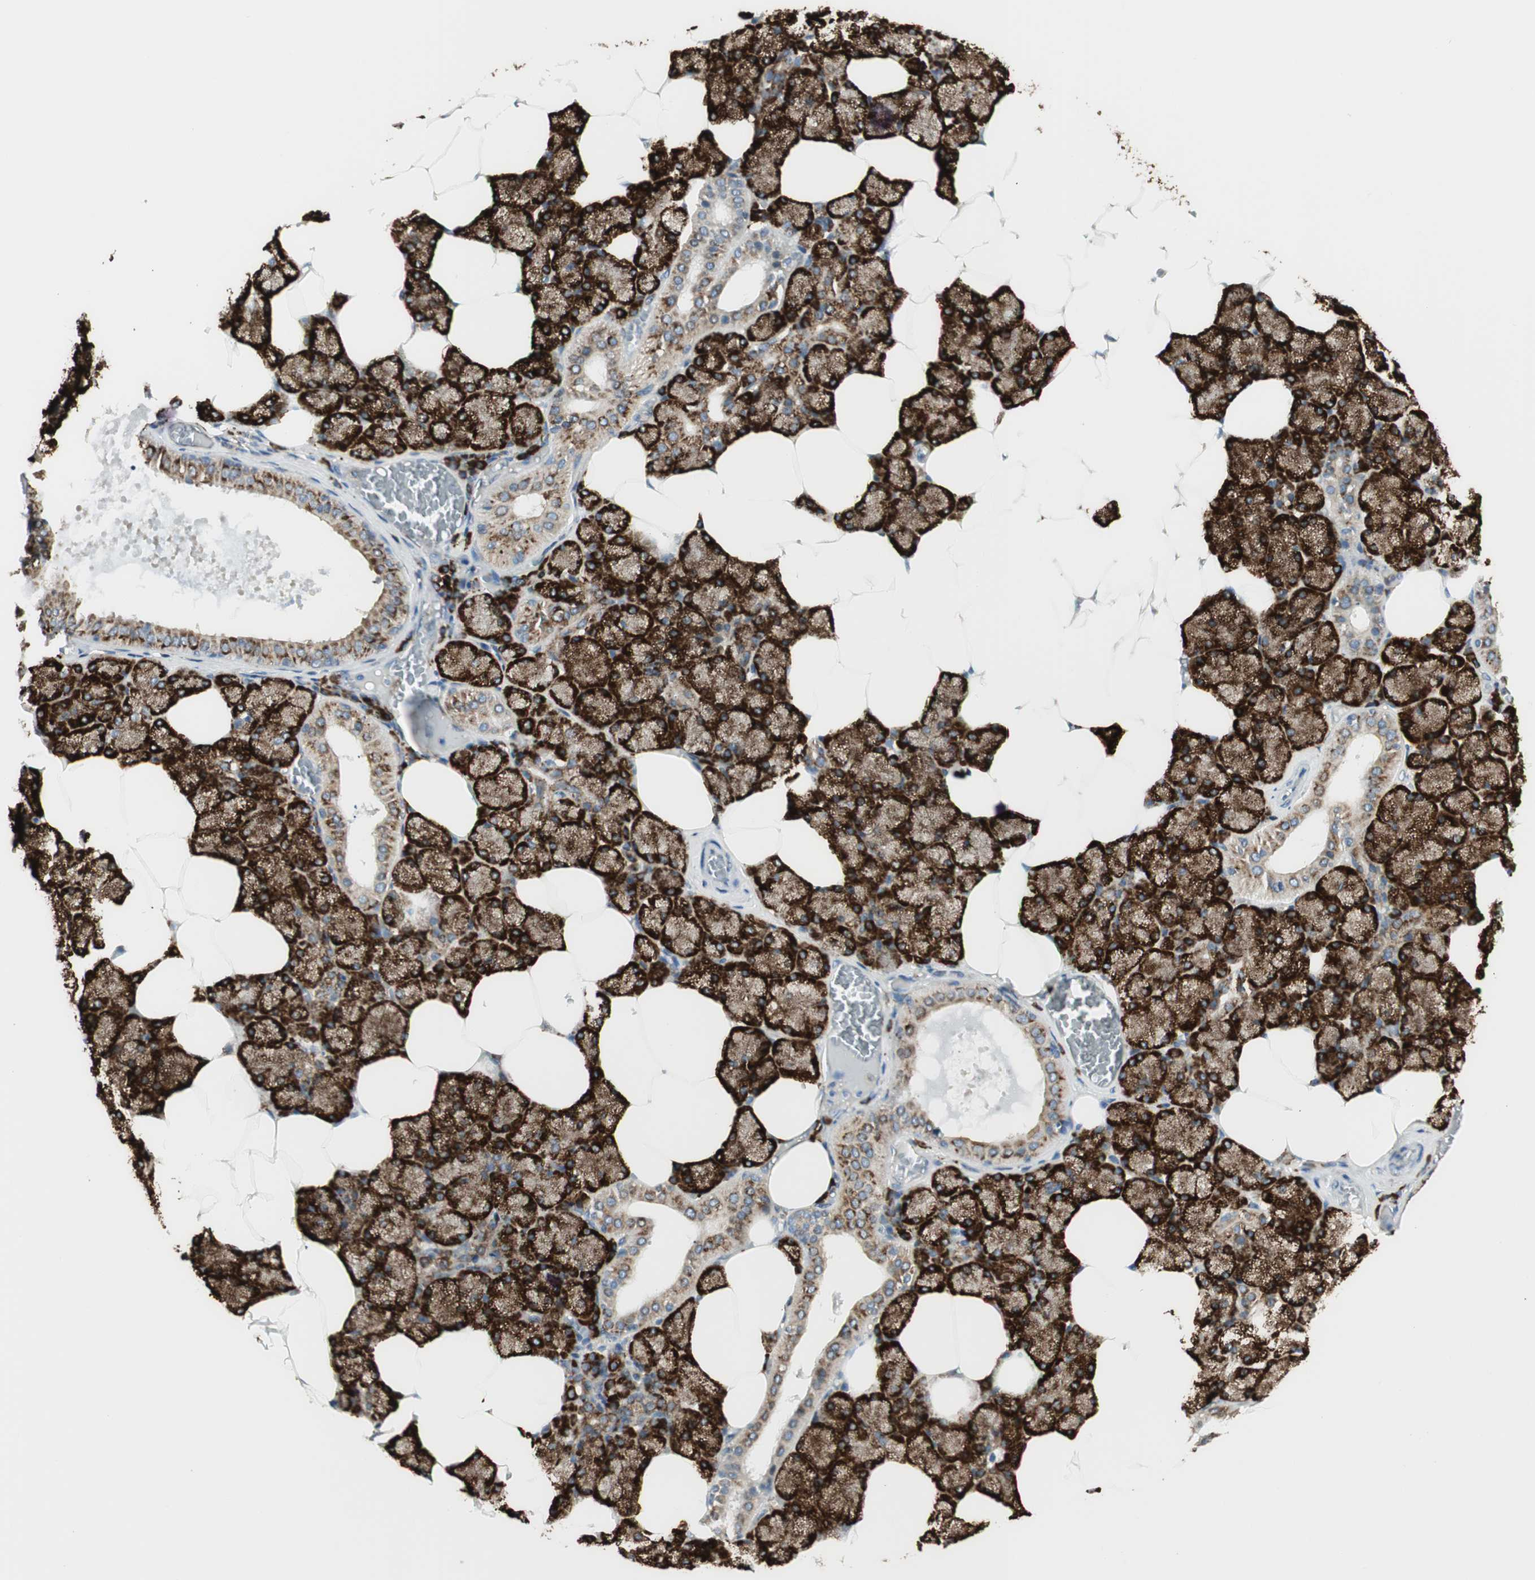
{"staining": {"intensity": "strong", "quantity": ">75%", "location": "cytoplasmic/membranous"}, "tissue": "salivary gland", "cell_type": "Glandular cells", "image_type": "normal", "snomed": [{"axis": "morphology", "description": "Normal tissue, NOS"}, {"axis": "topography", "description": "Salivary gland"}], "caption": "Strong cytoplasmic/membranous staining is identified in approximately >75% of glandular cells in unremarkable salivary gland.", "gene": "RRBP1", "patient": {"sex": "male", "age": 62}}